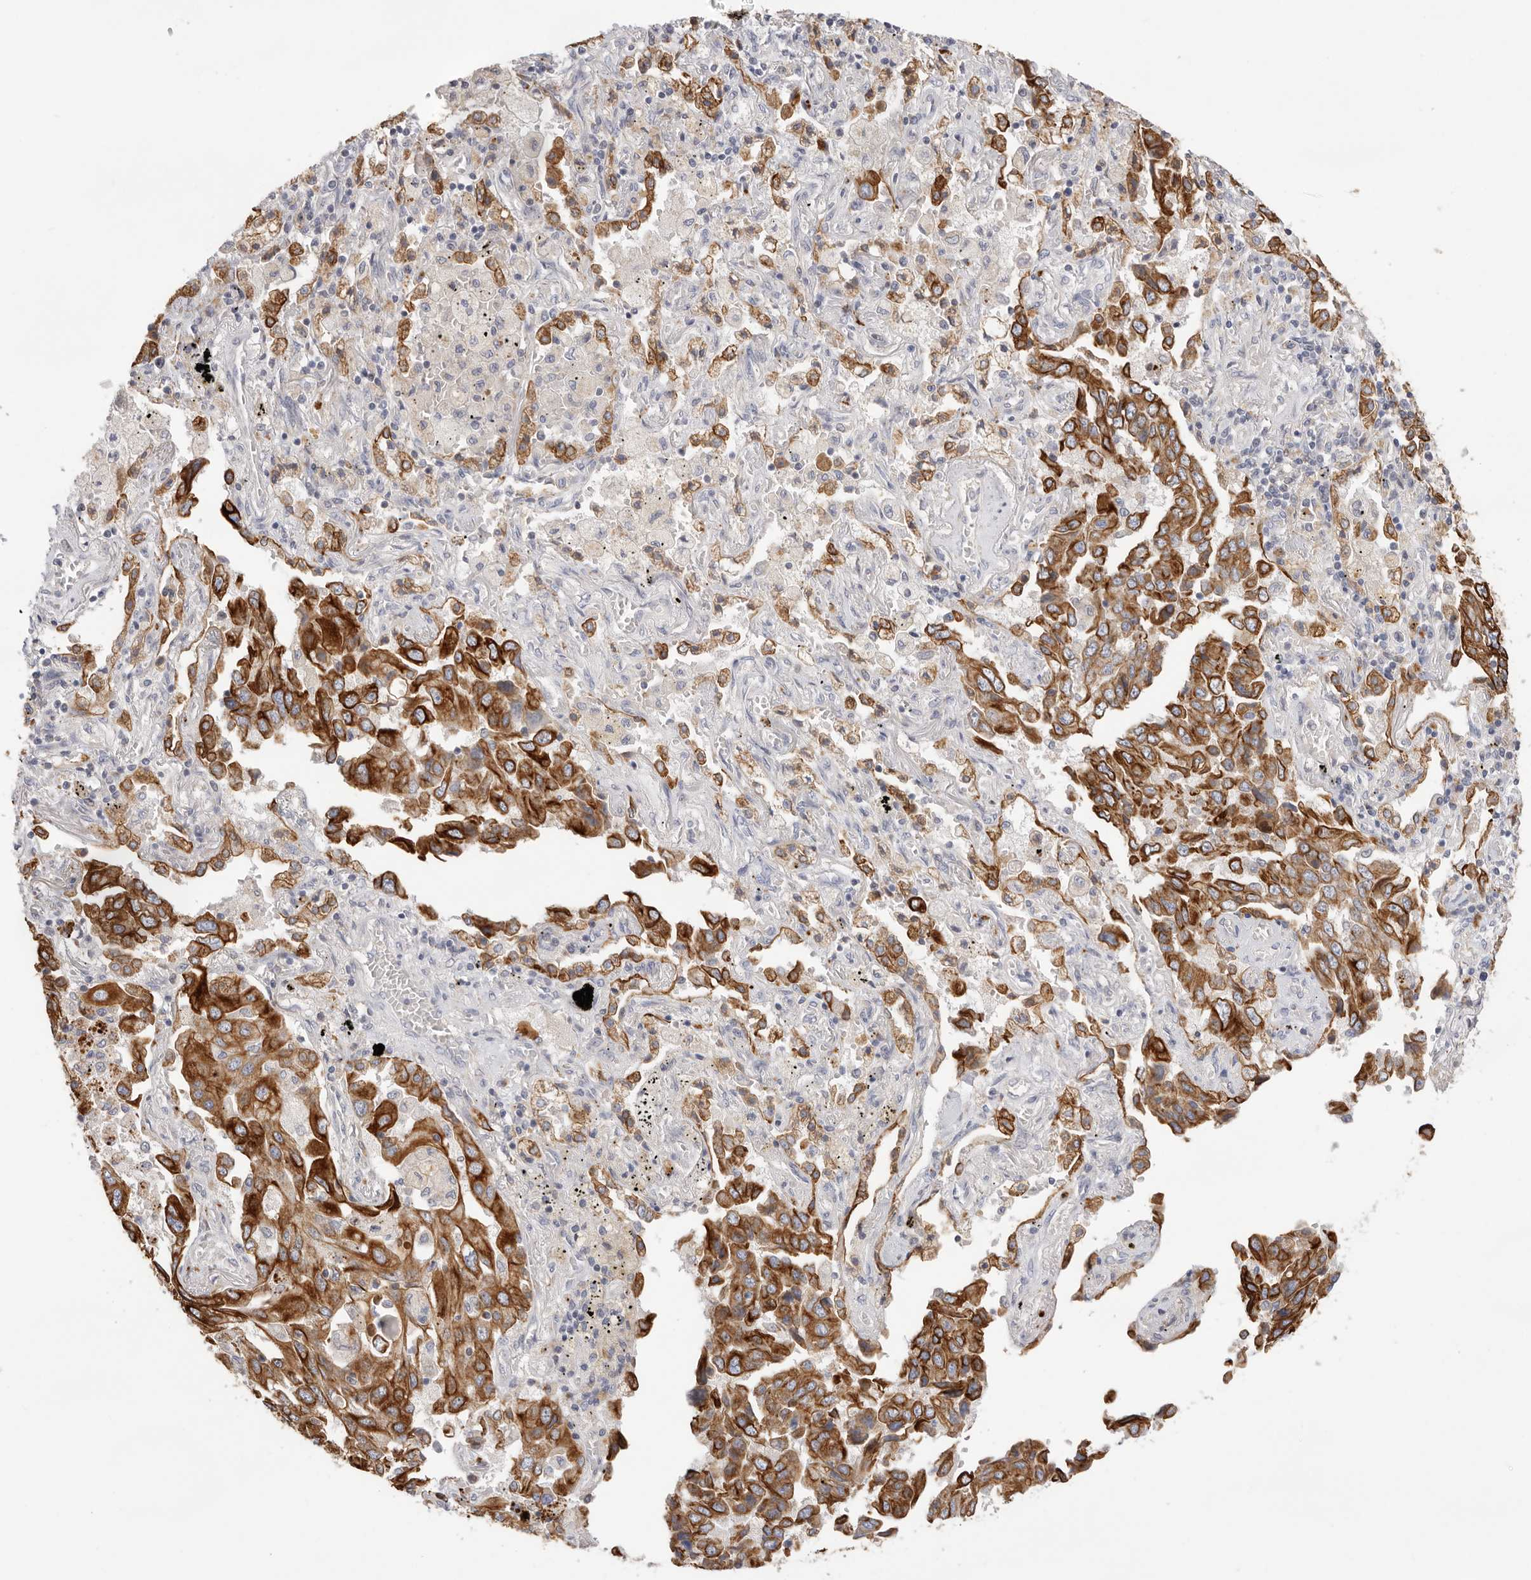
{"staining": {"intensity": "strong", "quantity": ">75%", "location": "cytoplasmic/membranous"}, "tissue": "lung cancer", "cell_type": "Tumor cells", "image_type": "cancer", "snomed": [{"axis": "morphology", "description": "Adenocarcinoma, NOS"}, {"axis": "topography", "description": "Lung"}], "caption": "Protein expression analysis of lung cancer (adenocarcinoma) displays strong cytoplasmic/membranous staining in approximately >75% of tumor cells. The protein is stained brown, and the nuclei are stained in blue (DAB (3,3'-diaminobenzidine) IHC with brightfield microscopy, high magnification).", "gene": "USH1C", "patient": {"sex": "female", "age": 65}}